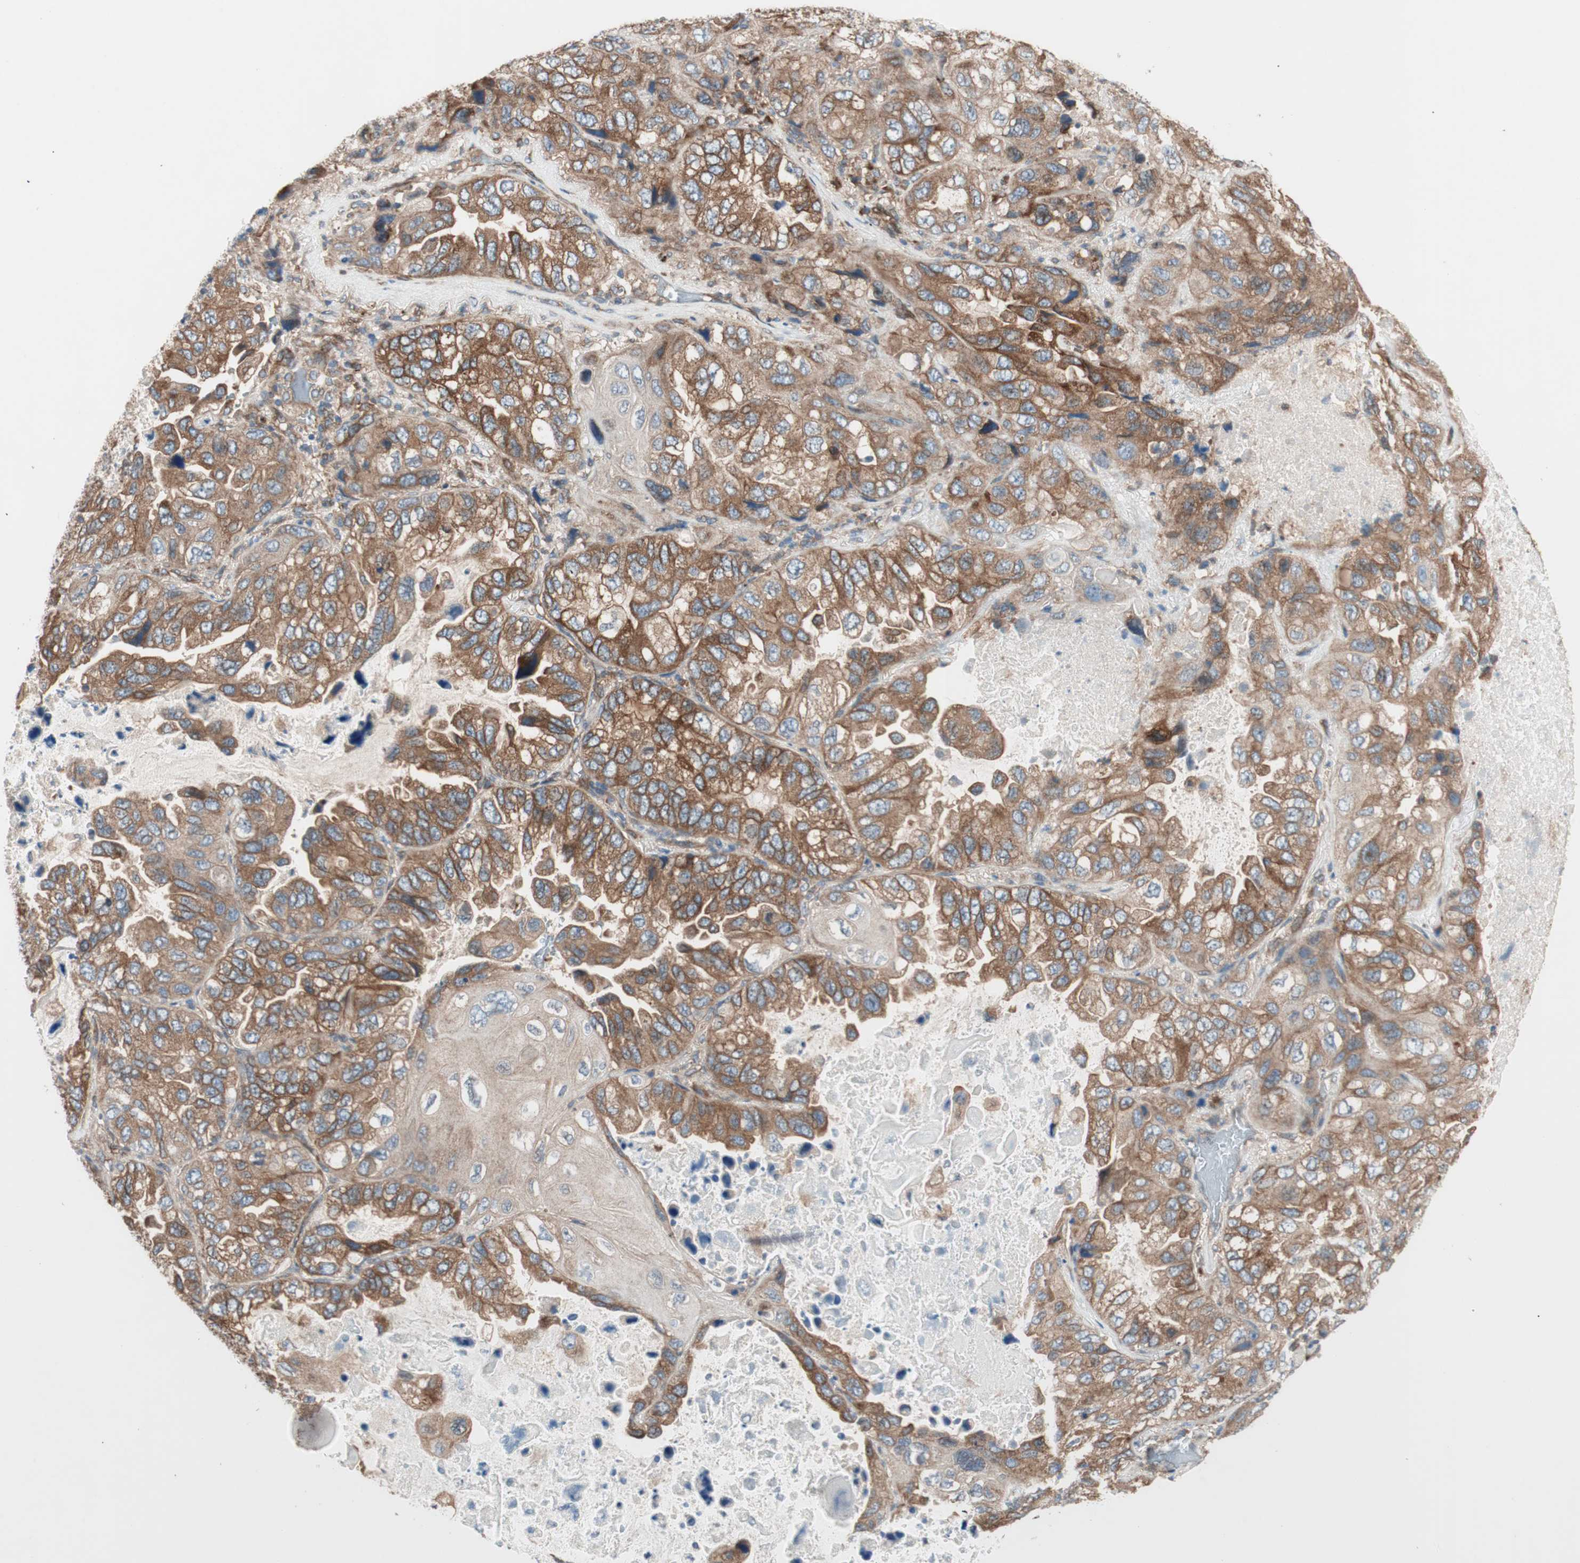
{"staining": {"intensity": "moderate", "quantity": ">75%", "location": "cytoplasmic/membranous"}, "tissue": "lung cancer", "cell_type": "Tumor cells", "image_type": "cancer", "snomed": [{"axis": "morphology", "description": "Squamous cell carcinoma, NOS"}, {"axis": "topography", "description": "Lung"}], "caption": "Lung cancer tissue demonstrates moderate cytoplasmic/membranous expression in about >75% of tumor cells, visualized by immunohistochemistry.", "gene": "RAB5A", "patient": {"sex": "female", "age": 73}}